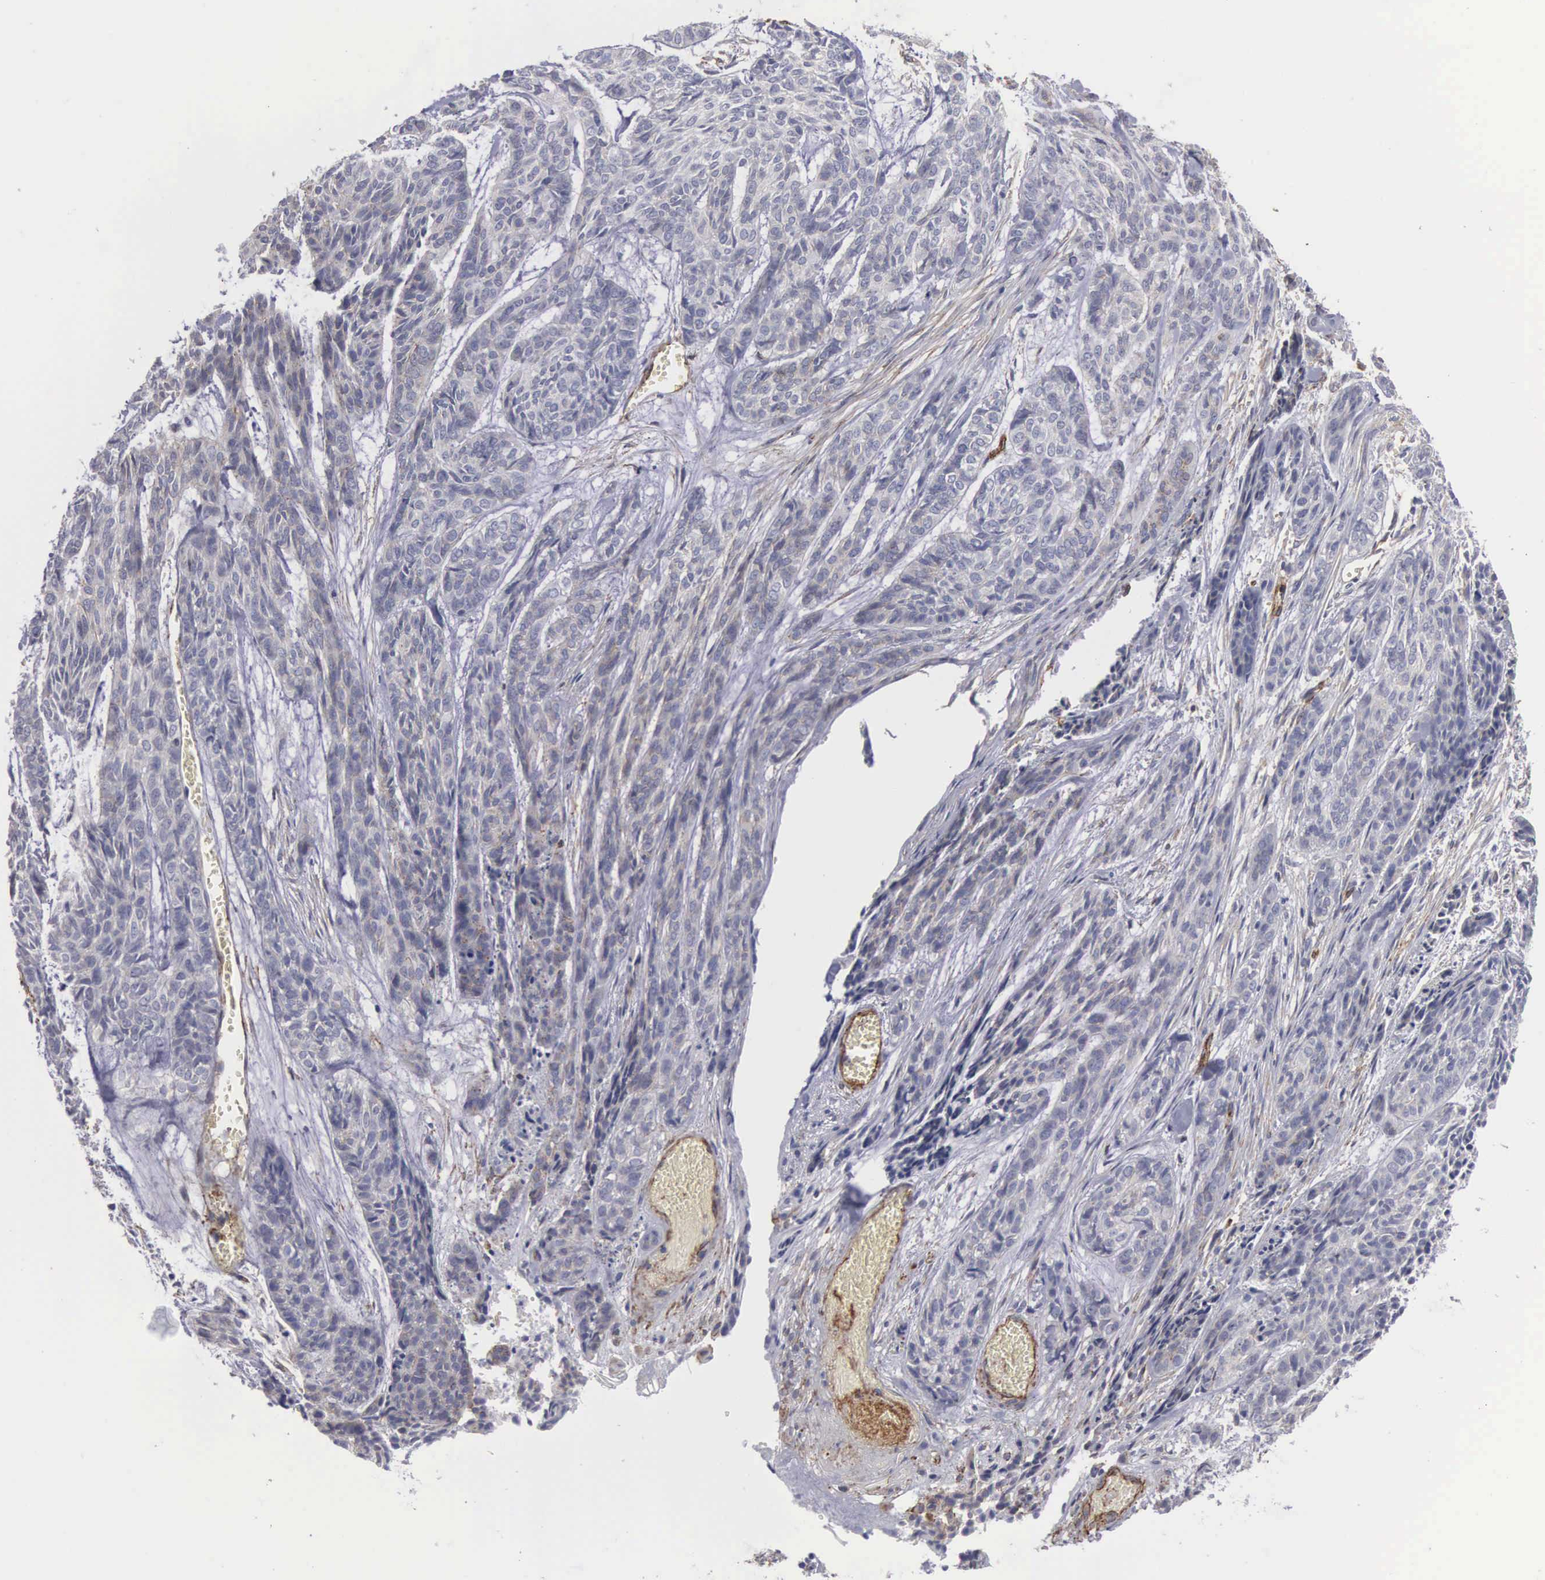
{"staining": {"intensity": "negative", "quantity": "none", "location": "none"}, "tissue": "skin cancer", "cell_type": "Tumor cells", "image_type": "cancer", "snomed": [{"axis": "morphology", "description": "Normal tissue, NOS"}, {"axis": "morphology", "description": "Basal cell carcinoma"}, {"axis": "topography", "description": "Skin"}], "caption": "Micrograph shows no protein expression in tumor cells of basal cell carcinoma (skin) tissue.", "gene": "MAGEB10", "patient": {"sex": "female", "age": 65}}